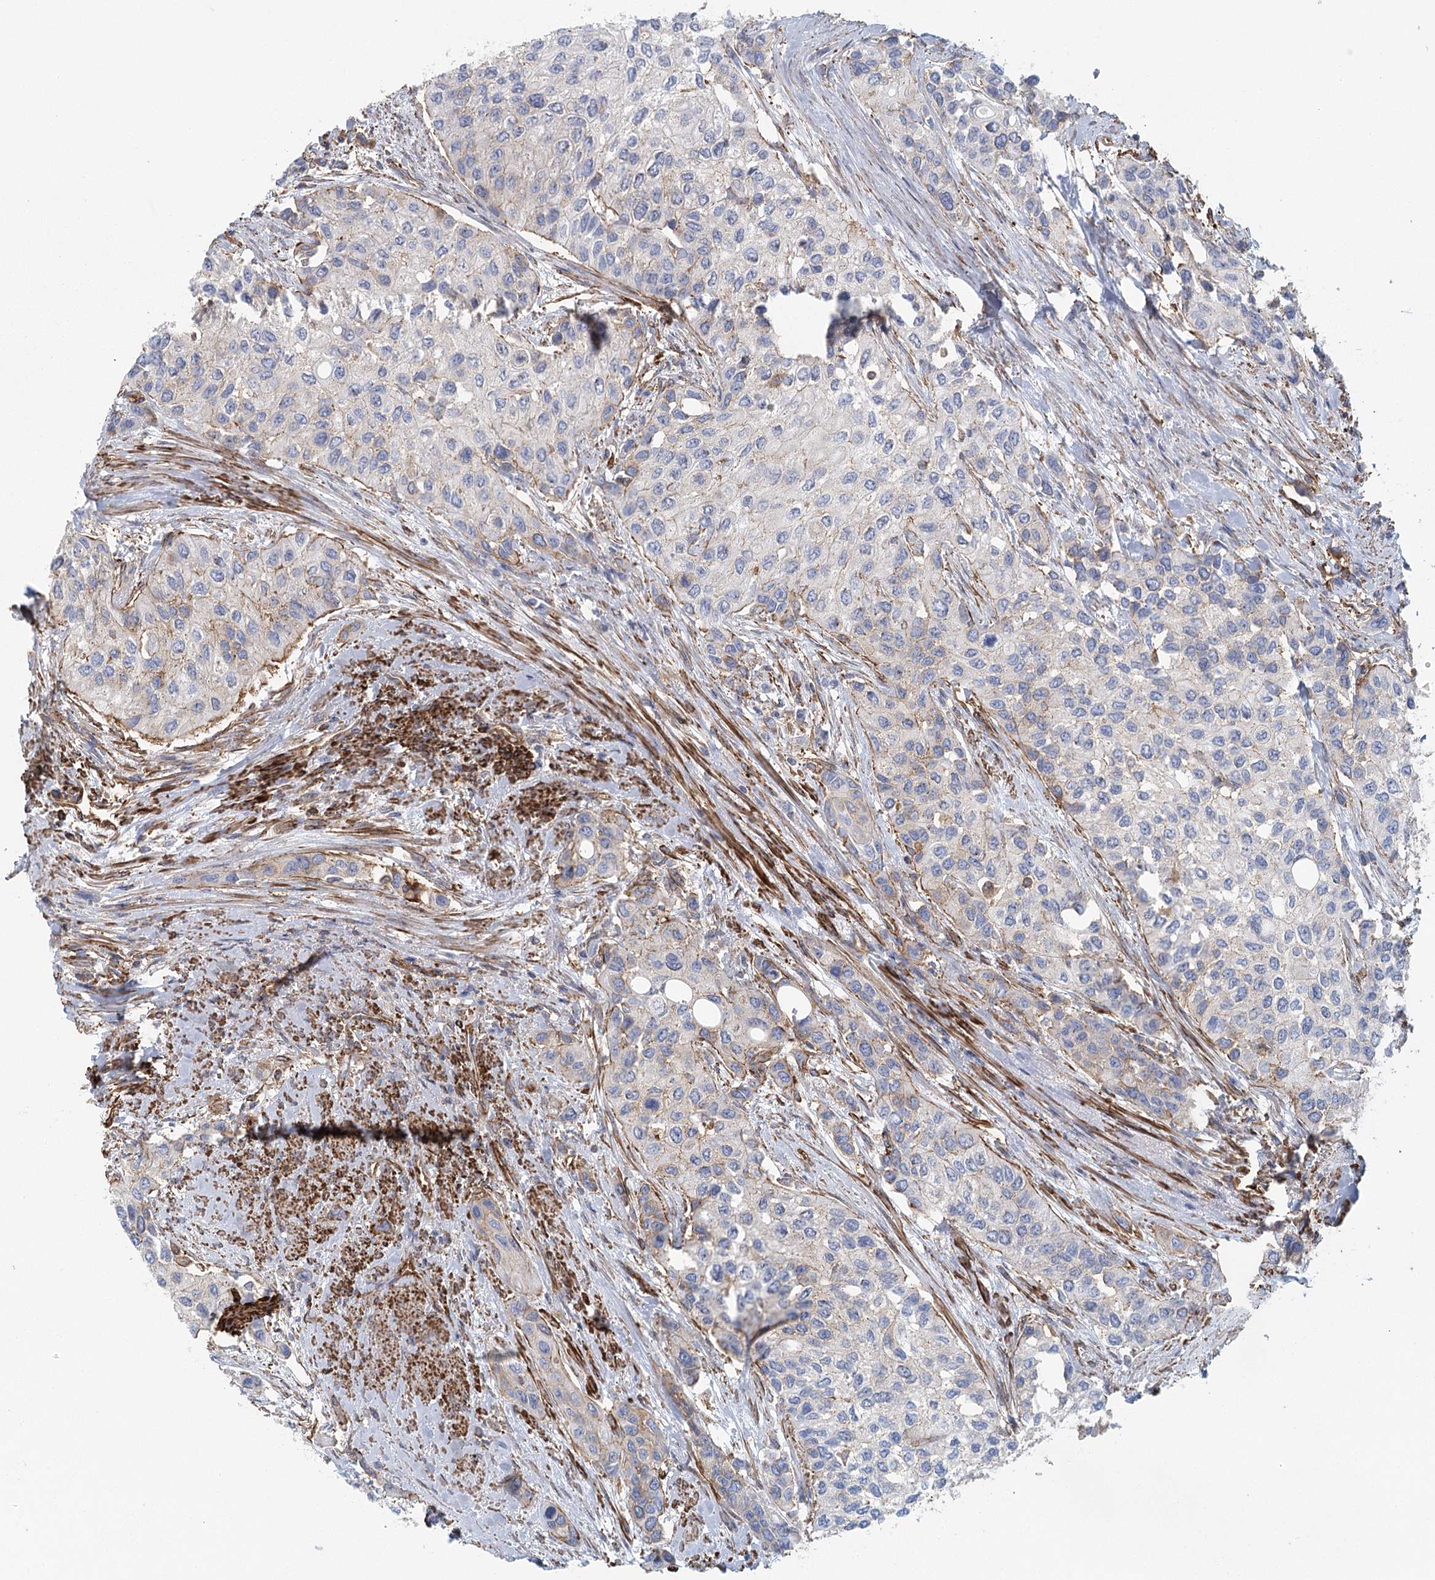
{"staining": {"intensity": "weak", "quantity": "<25%", "location": "cytoplasmic/membranous"}, "tissue": "urothelial cancer", "cell_type": "Tumor cells", "image_type": "cancer", "snomed": [{"axis": "morphology", "description": "Normal tissue, NOS"}, {"axis": "morphology", "description": "Urothelial carcinoma, High grade"}, {"axis": "topography", "description": "Vascular tissue"}, {"axis": "topography", "description": "Urinary bladder"}], "caption": "Human urothelial cancer stained for a protein using immunohistochemistry exhibits no expression in tumor cells.", "gene": "IFT46", "patient": {"sex": "female", "age": 56}}